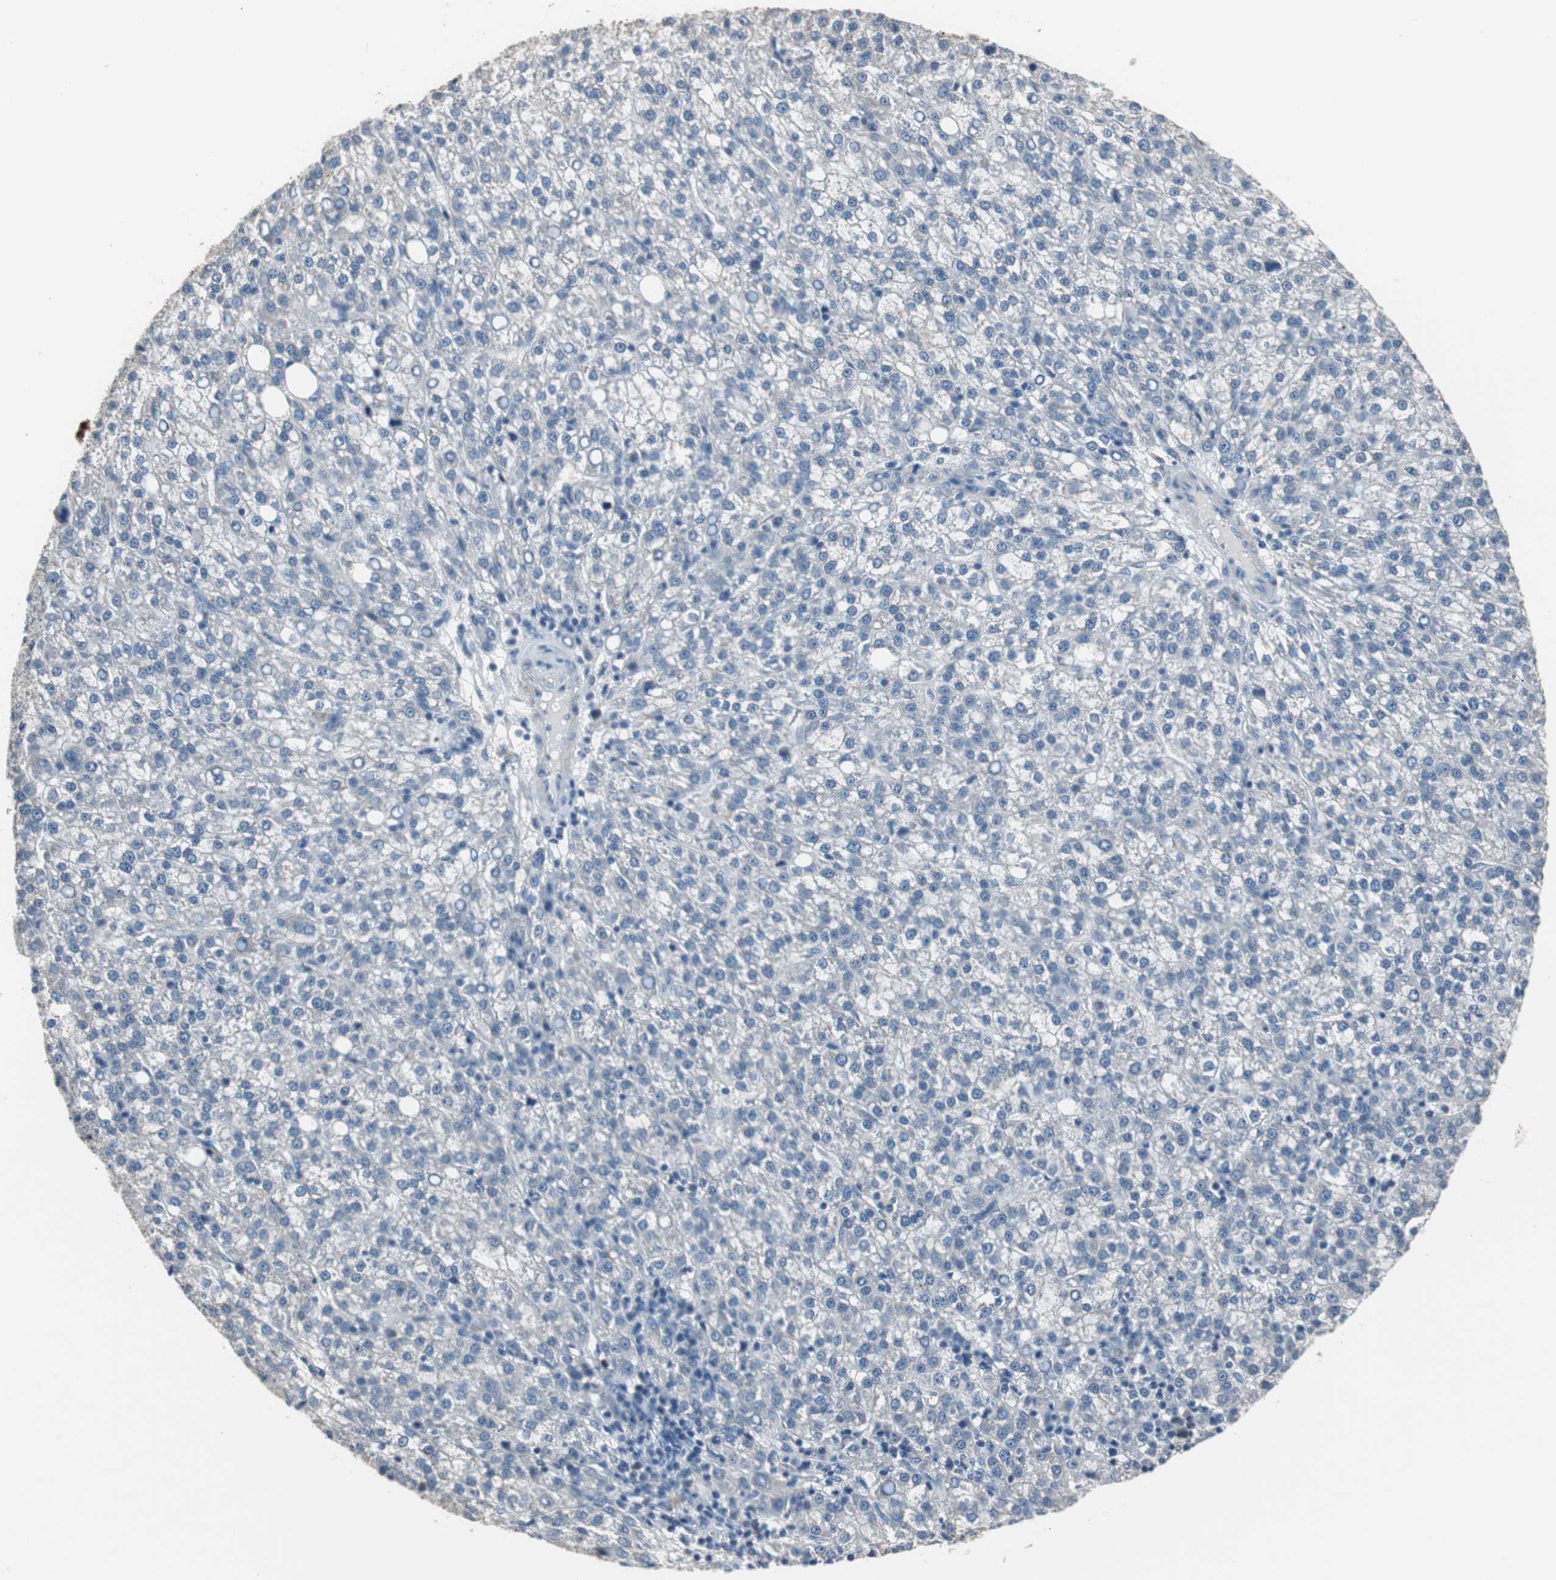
{"staining": {"intensity": "negative", "quantity": "none", "location": "none"}, "tissue": "liver cancer", "cell_type": "Tumor cells", "image_type": "cancer", "snomed": [{"axis": "morphology", "description": "Carcinoma, Hepatocellular, NOS"}, {"axis": "topography", "description": "Liver"}], "caption": "Protein analysis of liver hepatocellular carcinoma shows no significant expression in tumor cells.", "gene": "PCYT1B", "patient": {"sex": "female", "age": 58}}